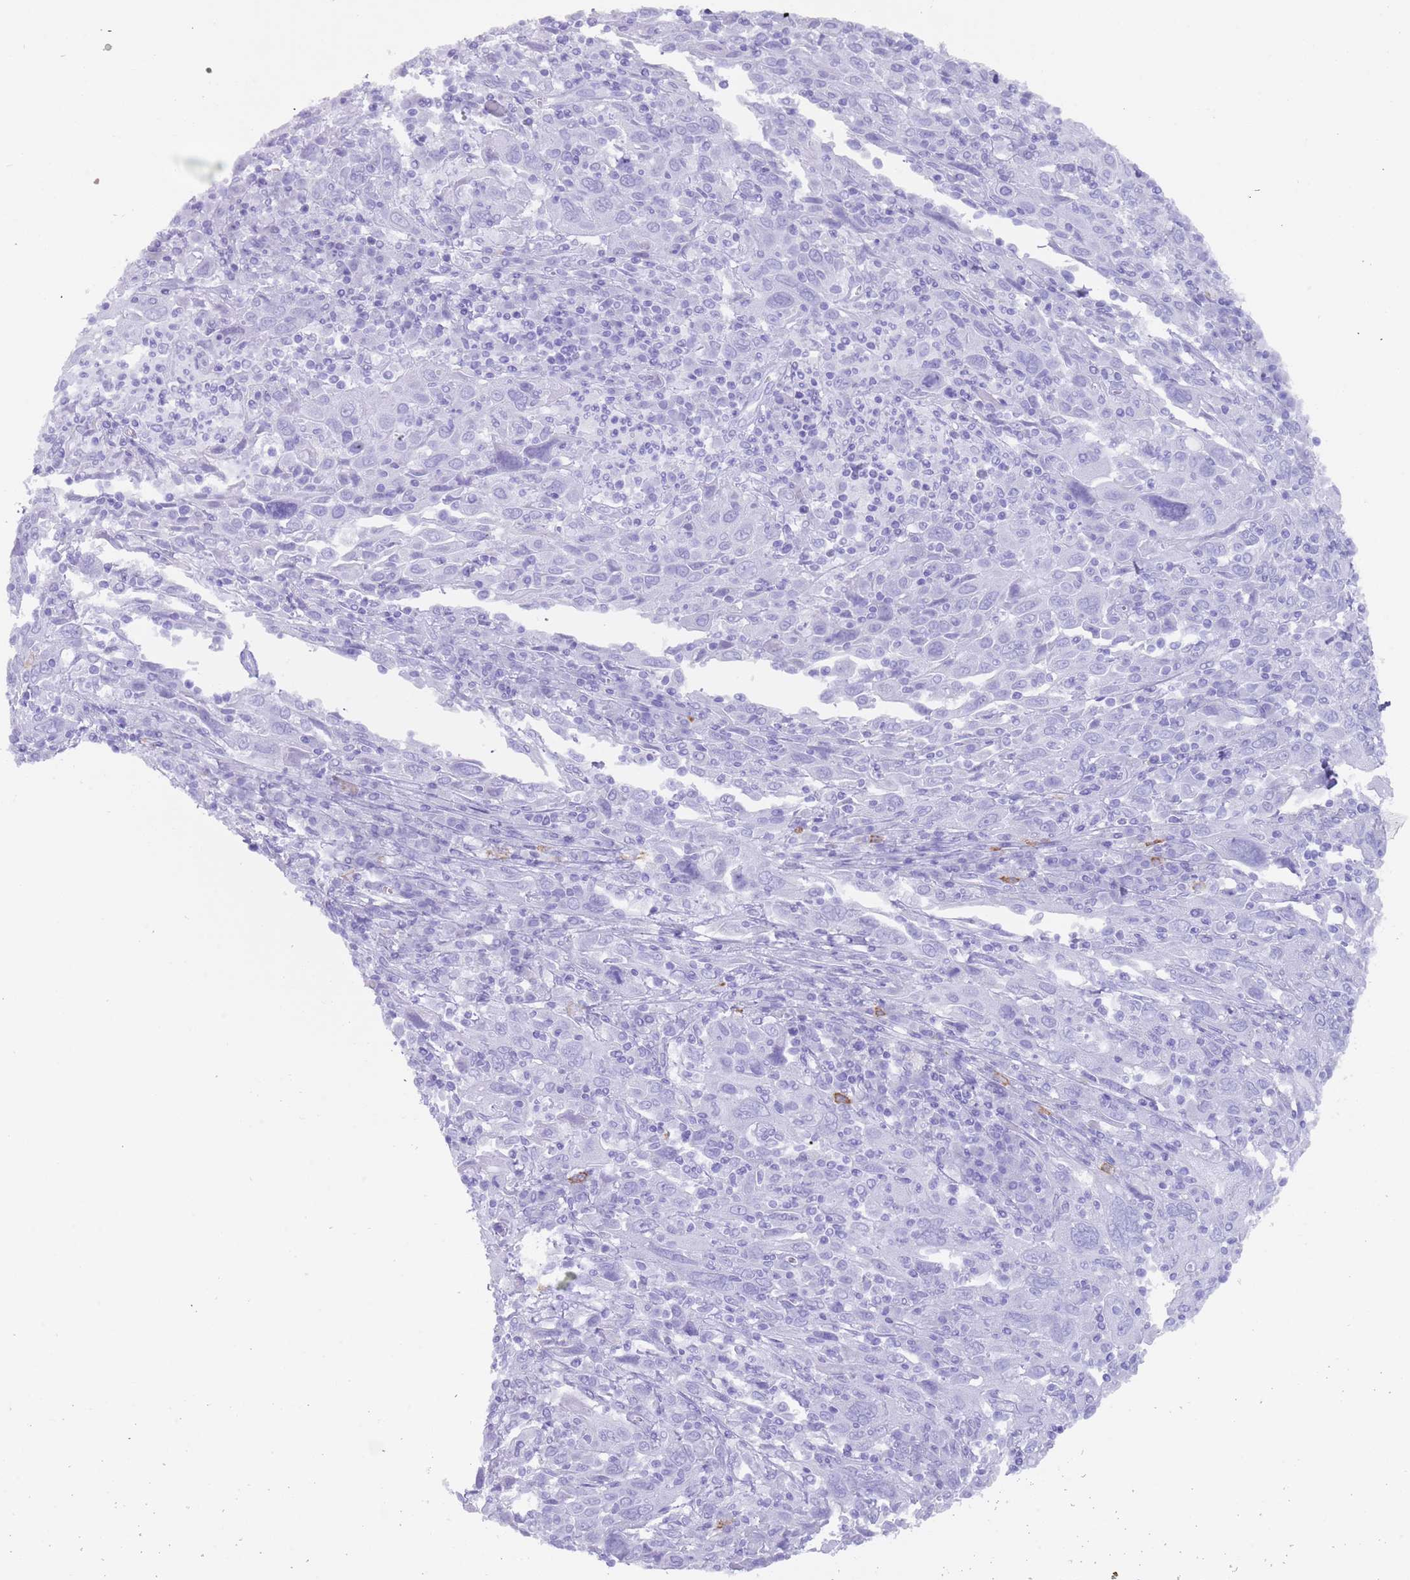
{"staining": {"intensity": "negative", "quantity": "none", "location": "none"}, "tissue": "cervical cancer", "cell_type": "Tumor cells", "image_type": "cancer", "snomed": [{"axis": "morphology", "description": "Squamous cell carcinoma, NOS"}, {"axis": "topography", "description": "Cervix"}], "caption": "Immunohistochemistry micrograph of human squamous cell carcinoma (cervical) stained for a protein (brown), which shows no expression in tumor cells.", "gene": "MYADML2", "patient": {"sex": "female", "age": 46}}